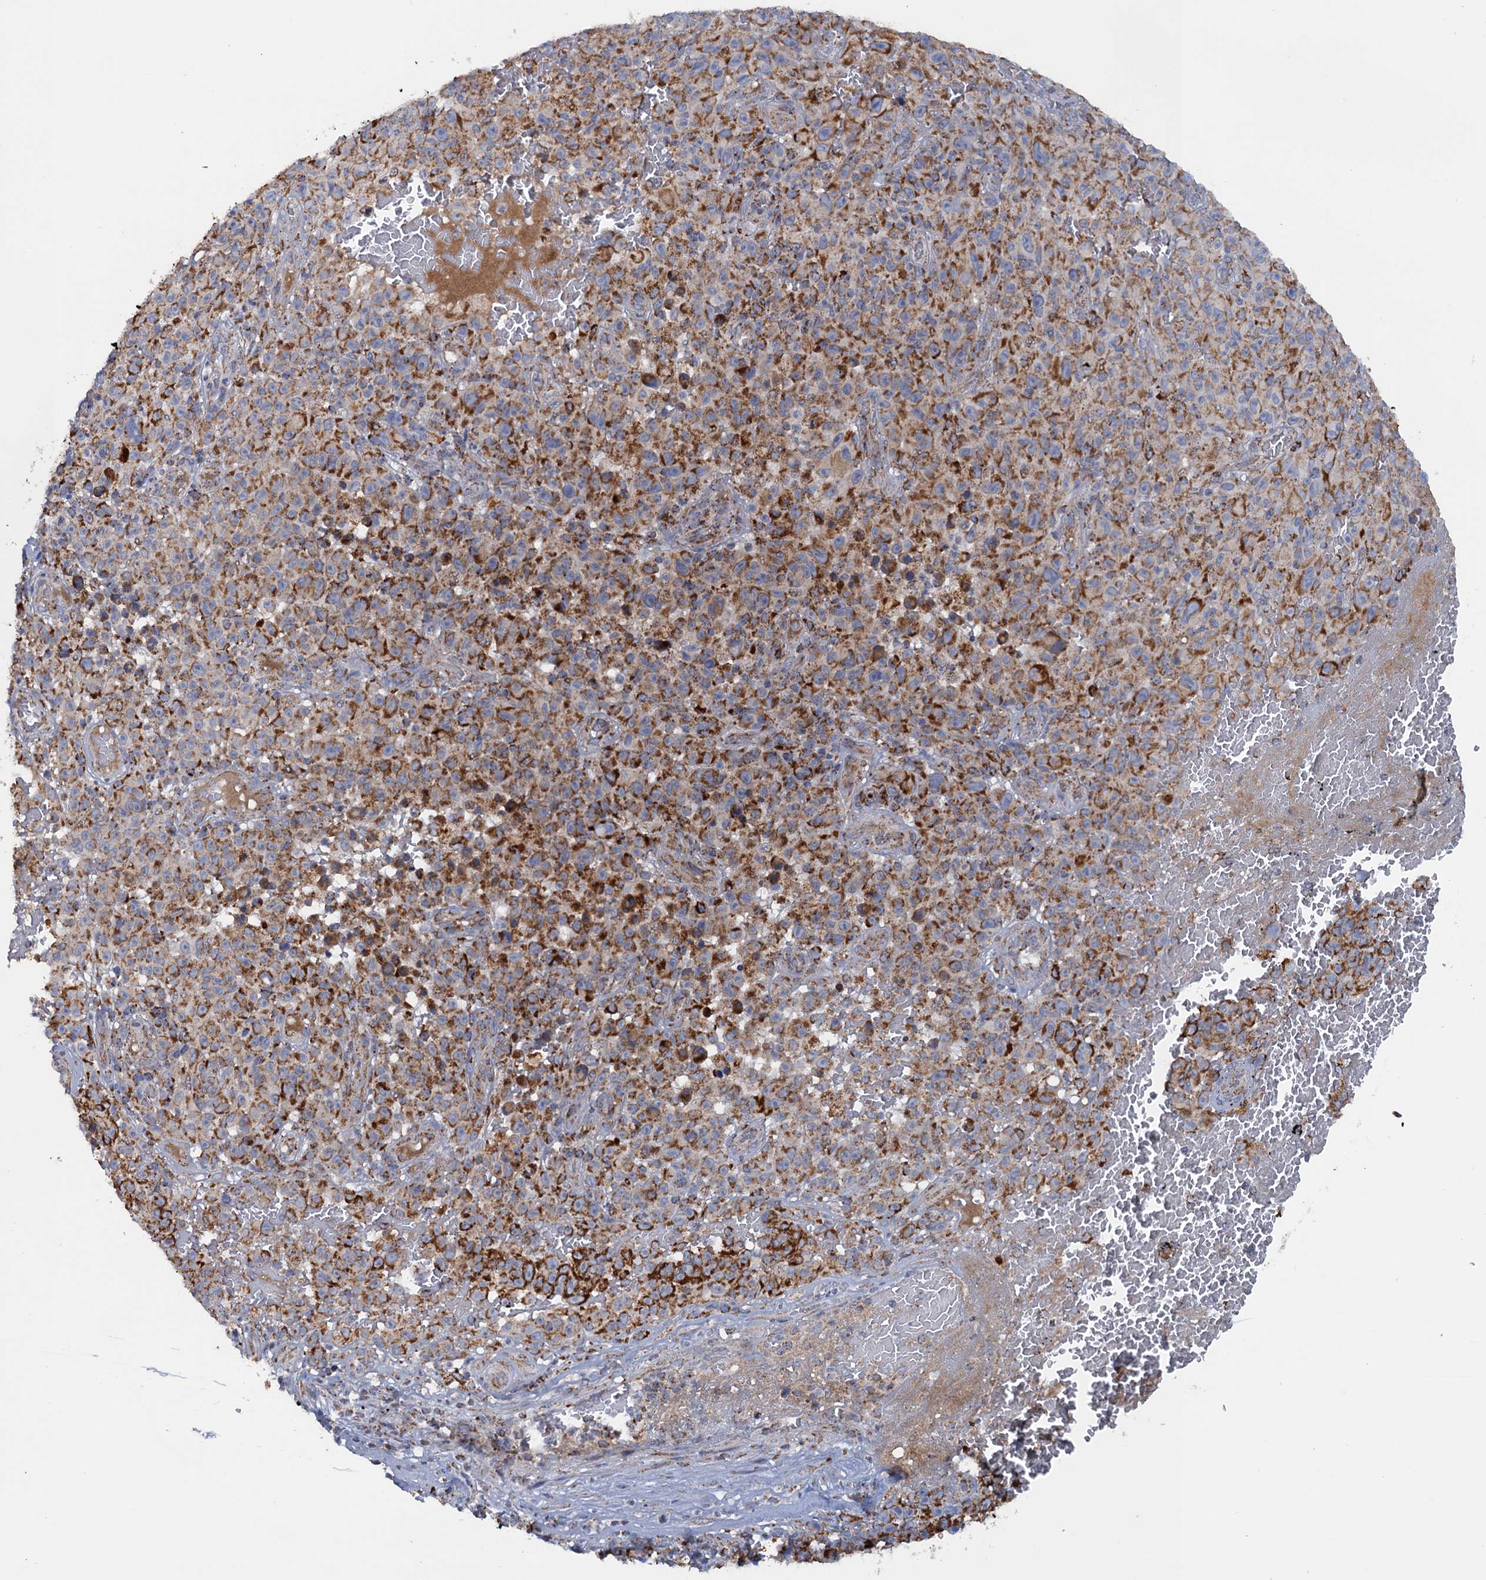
{"staining": {"intensity": "strong", "quantity": ">75%", "location": "cytoplasmic/membranous"}, "tissue": "melanoma", "cell_type": "Tumor cells", "image_type": "cancer", "snomed": [{"axis": "morphology", "description": "Malignant melanoma, NOS"}, {"axis": "topography", "description": "Skin"}], "caption": "Immunohistochemistry image of human malignant melanoma stained for a protein (brown), which demonstrates high levels of strong cytoplasmic/membranous staining in about >75% of tumor cells.", "gene": "GTPBP3", "patient": {"sex": "female", "age": 82}}